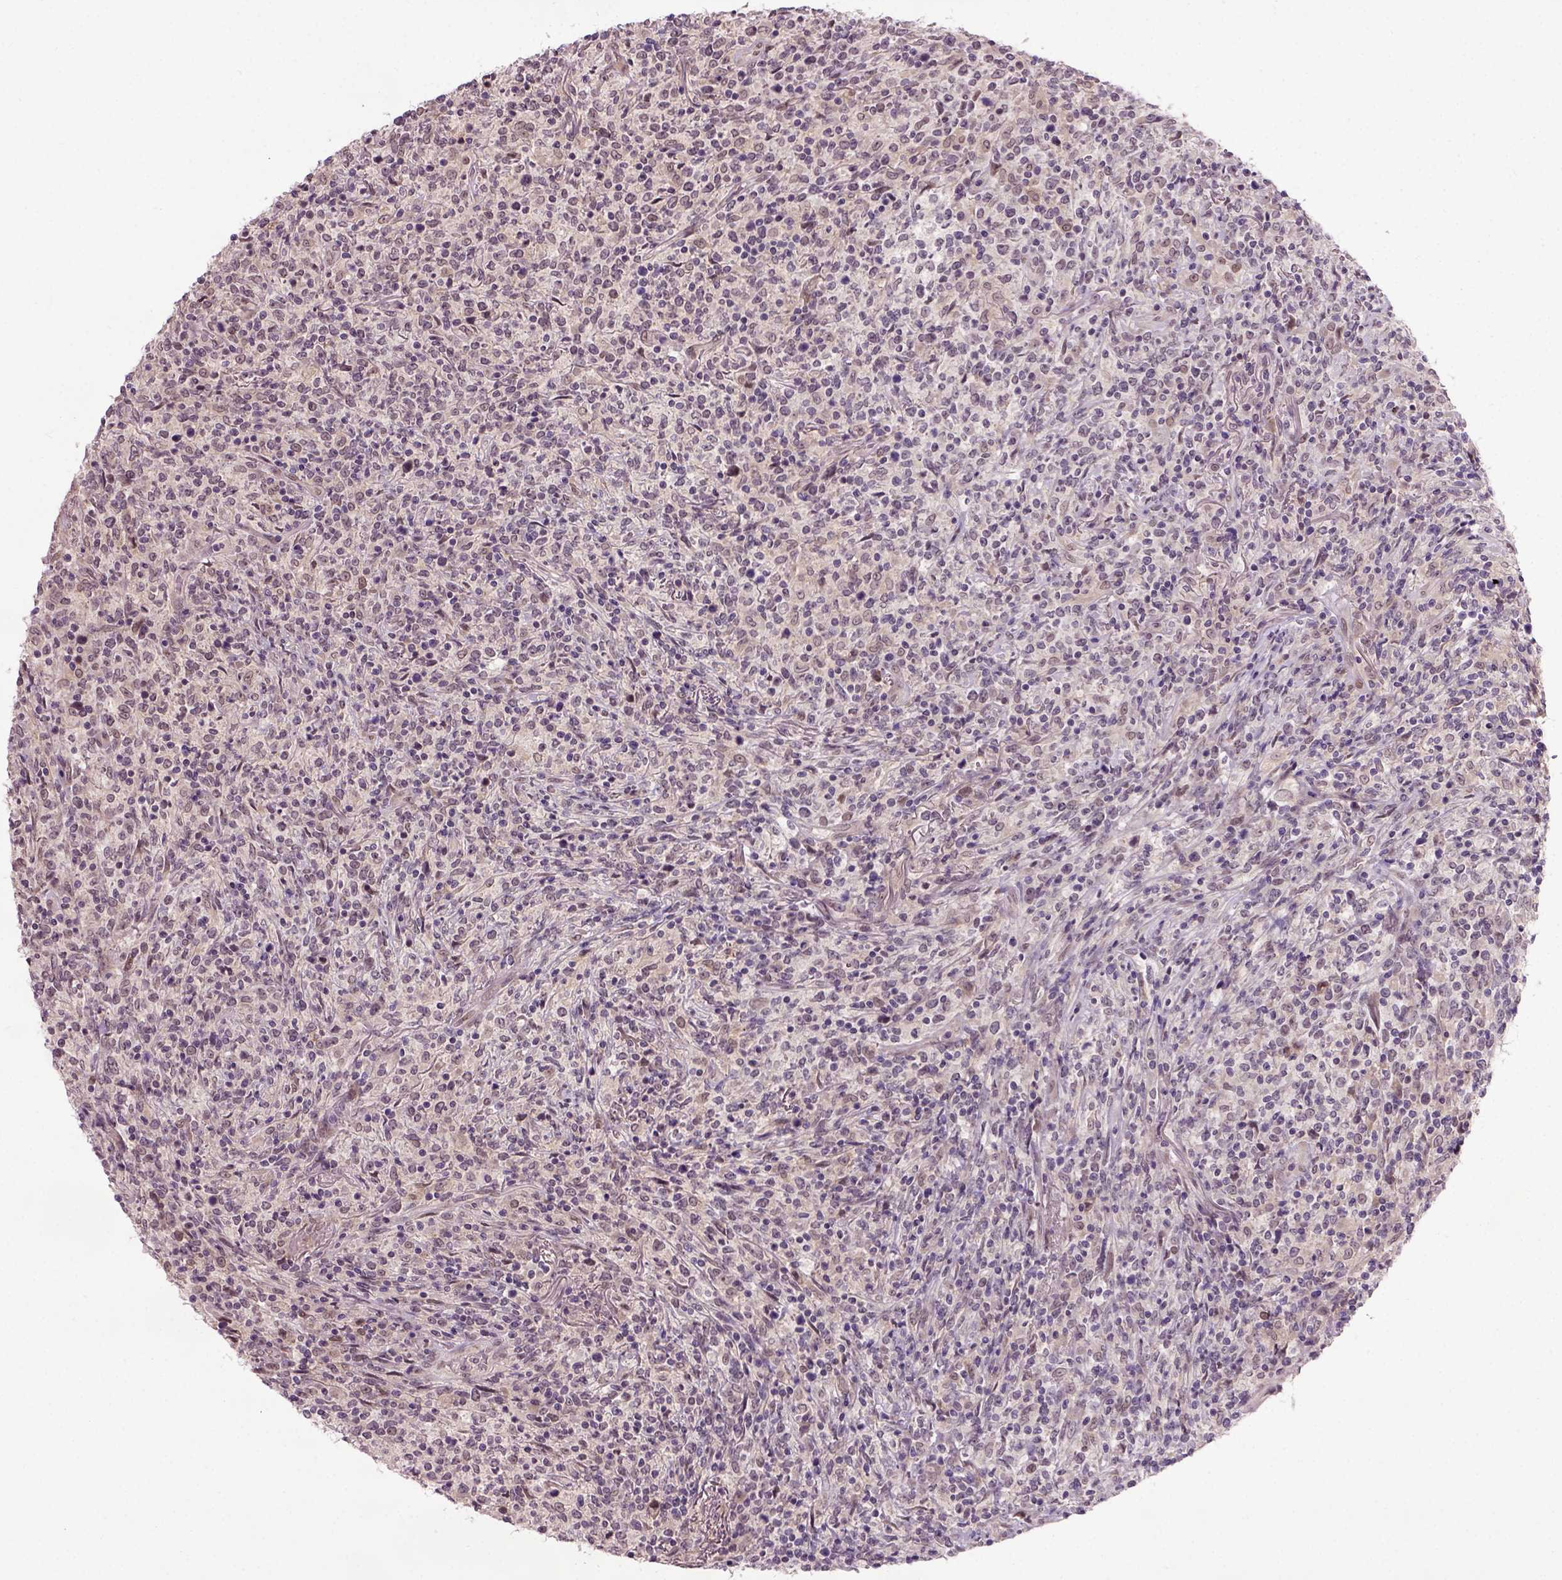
{"staining": {"intensity": "negative", "quantity": "none", "location": "none"}, "tissue": "lymphoma", "cell_type": "Tumor cells", "image_type": "cancer", "snomed": [{"axis": "morphology", "description": "Malignant lymphoma, non-Hodgkin's type, High grade"}, {"axis": "topography", "description": "Lung"}], "caption": "Lymphoma stained for a protein using immunohistochemistry (IHC) exhibits no staining tumor cells.", "gene": "RAB43", "patient": {"sex": "male", "age": 79}}